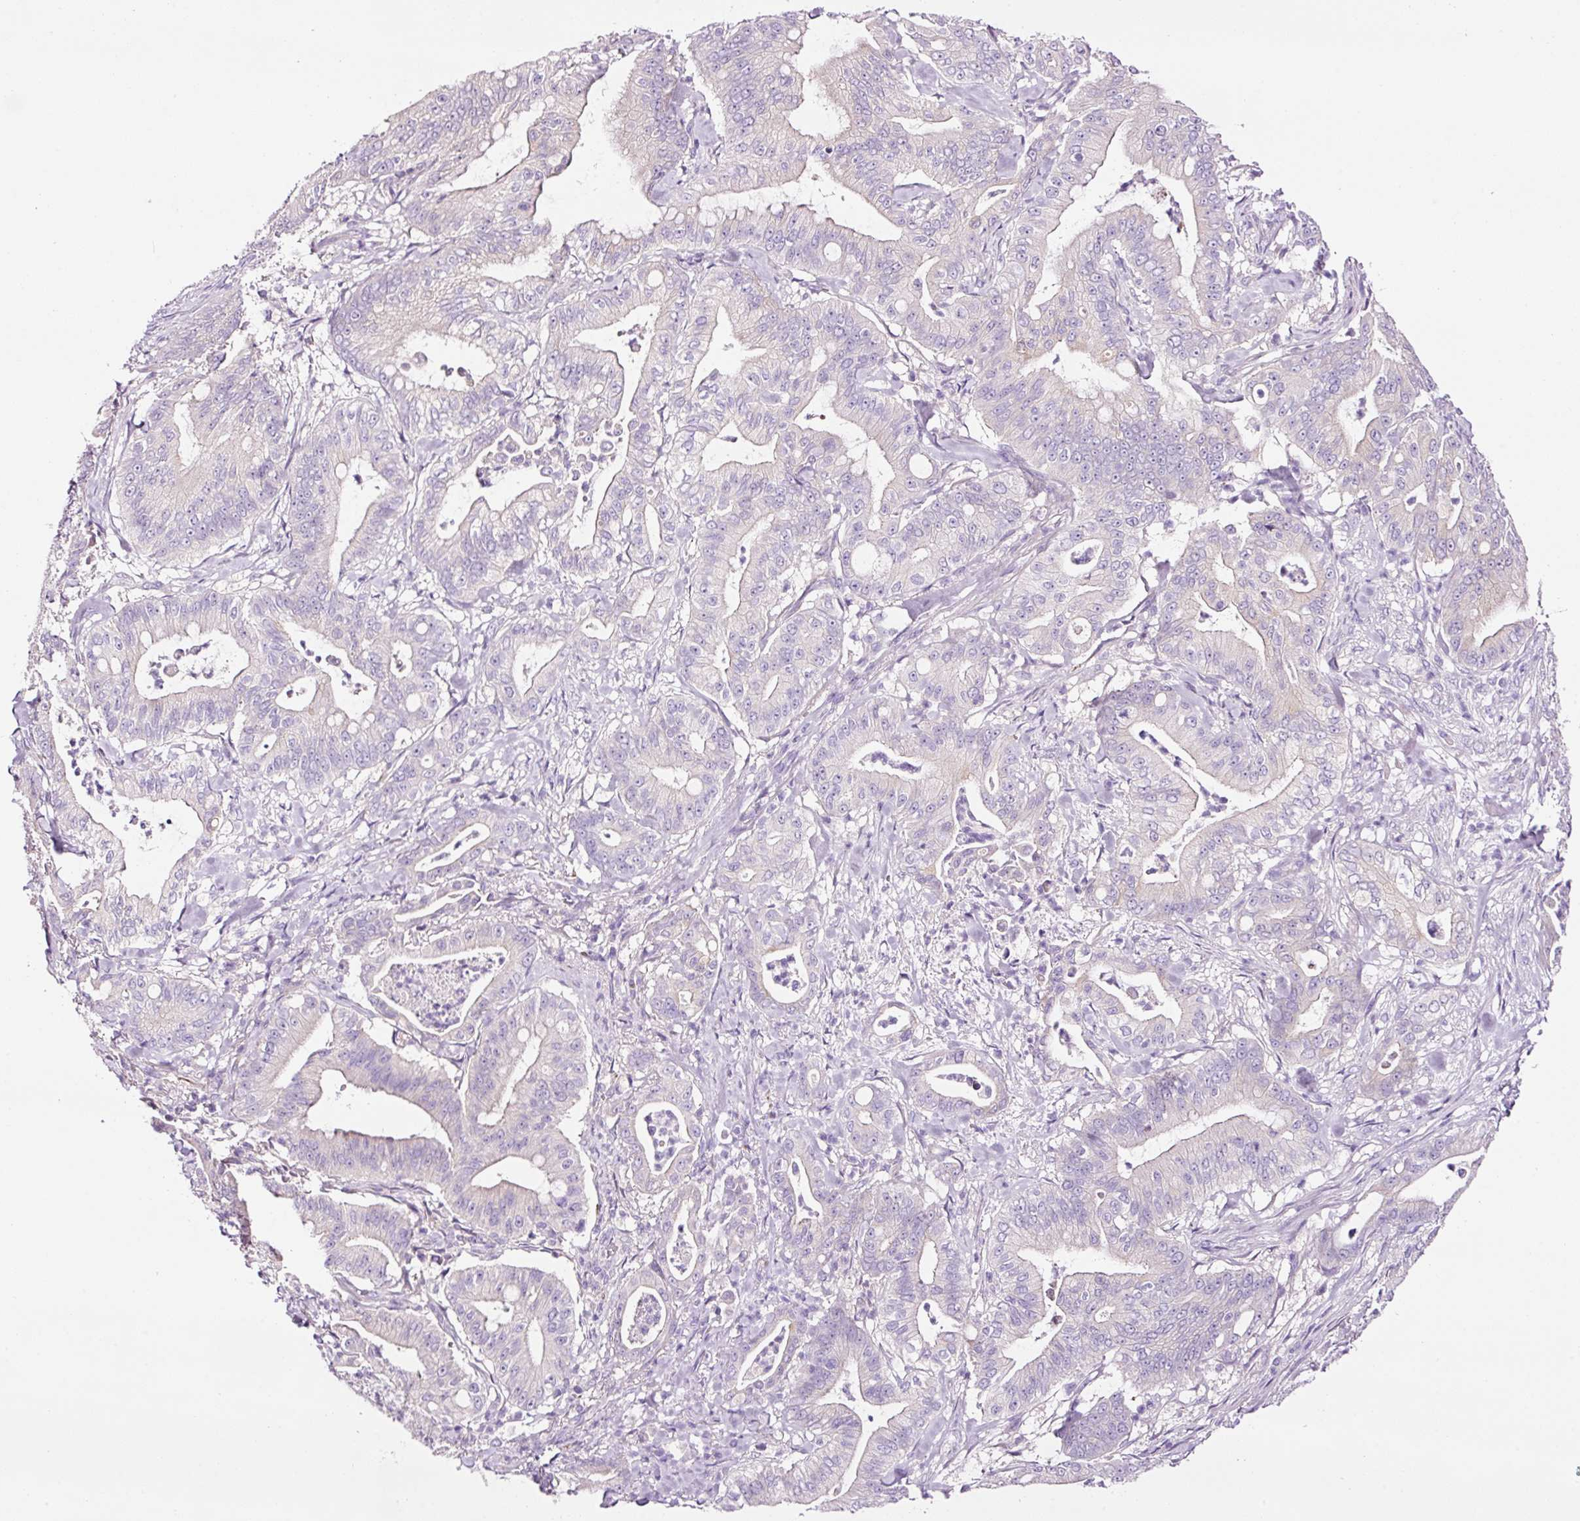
{"staining": {"intensity": "weak", "quantity": "<25%", "location": "cytoplasmic/membranous"}, "tissue": "pancreatic cancer", "cell_type": "Tumor cells", "image_type": "cancer", "snomed": [{"axis": "morphology", "description": "Adenocarcinoma, NOS"}, {"axis": "topography", "description": "Pancreas"}], "caption": "Human pancreatic cancer stained for a protein using immunohistochemistry (IHC) demonstrates no expression in tumor cells.", "gene": "PAM", "patient": {"sex": "male", "age": 71}}